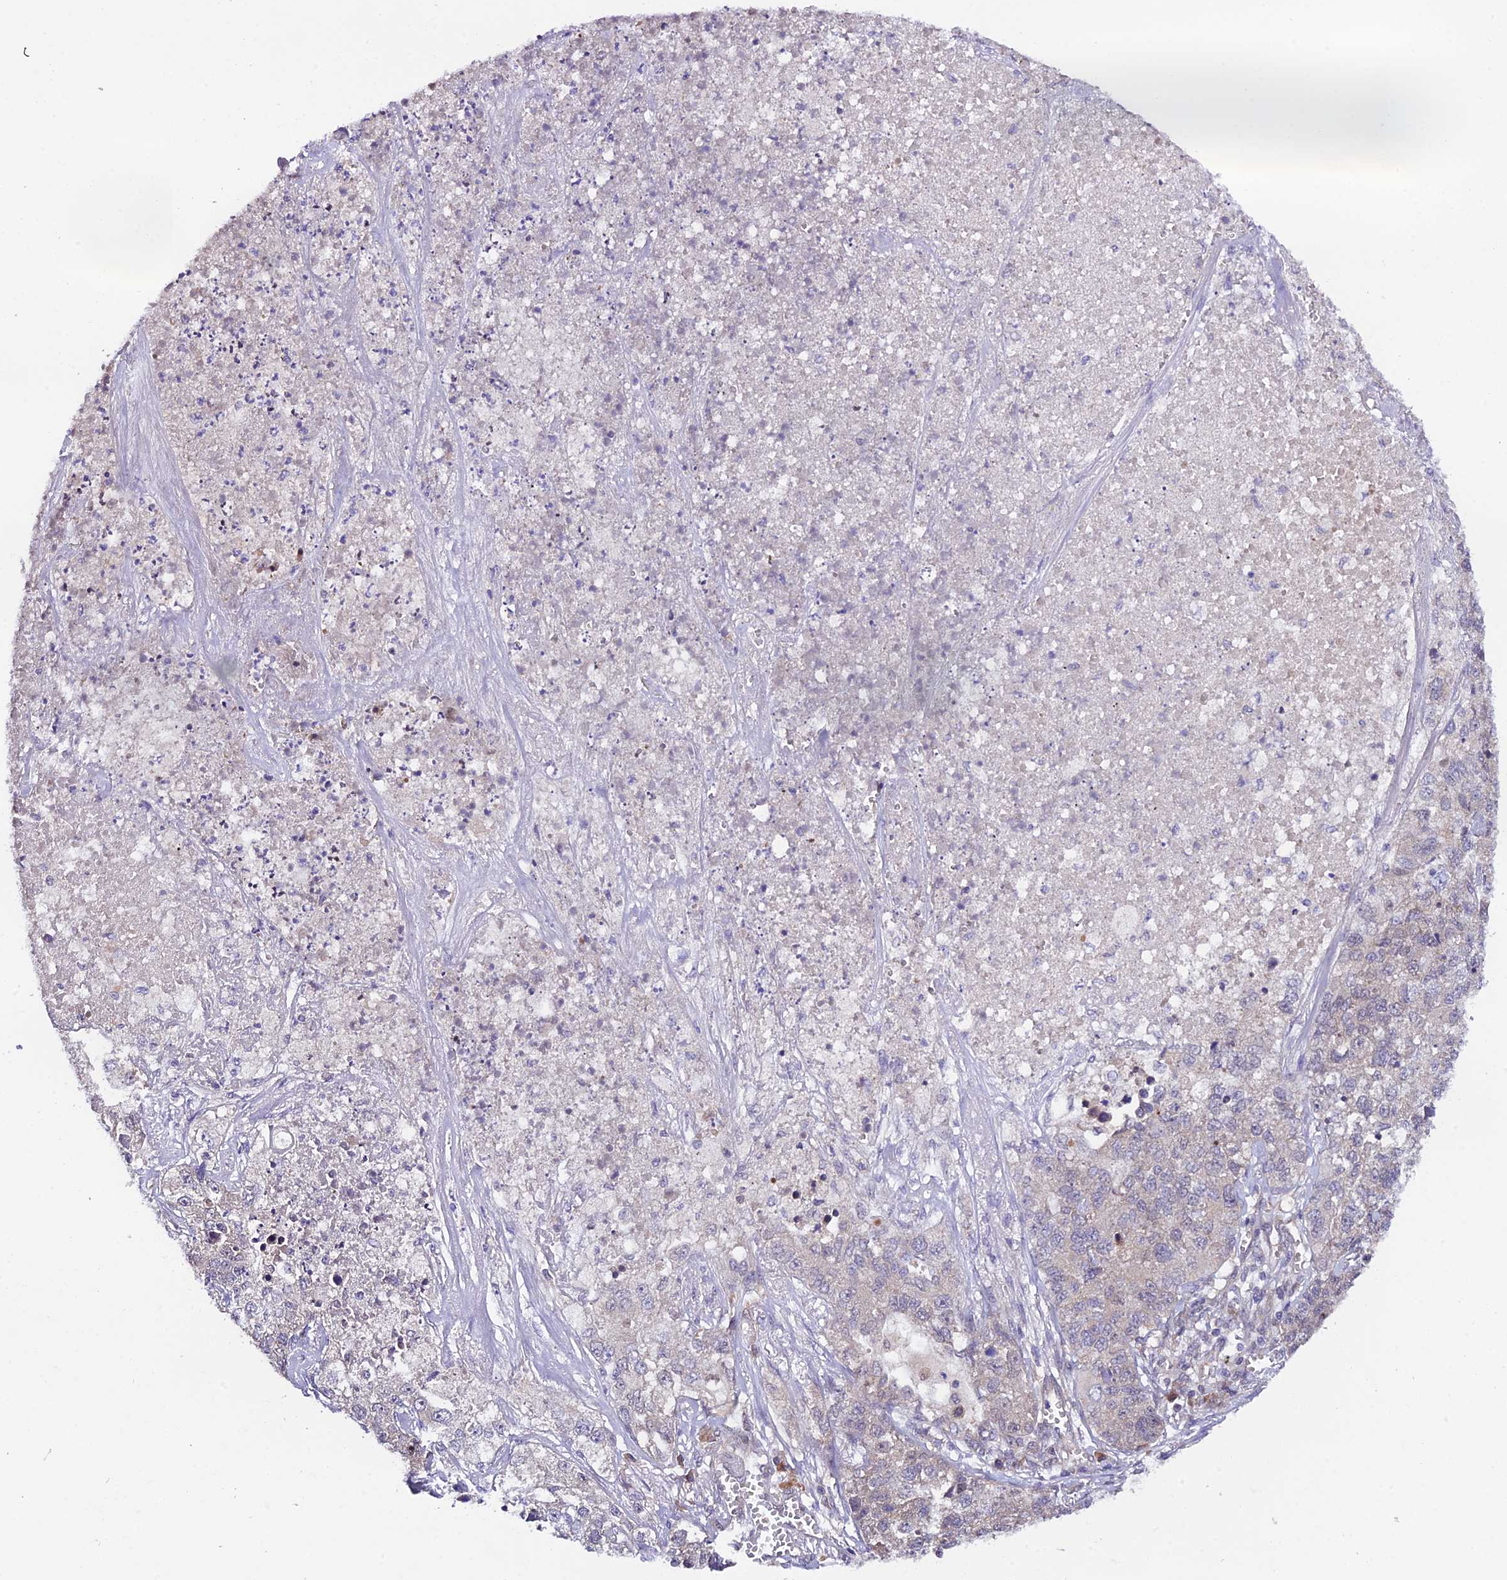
{"staining": {"intensity": "negative", "quantity": "none", "location": "none"}, "tissue": "lung cancer", "cell_type": "Tumor cells", "image_type": "cancer", "snomed": [{"axis": "morphology", "description": "Adenocarcinoma, NOS"}, {"axis": "topography", "description": "Lung"}], "caption": "An immunohistochemistry (IHC) micrograph of lung cancer is shown. There is no staining in tumor cells of lung cancer. (DAB (3,3'-diaminobenzidine) immunohistochemistry (IHC) with hematoxylin counter stain).", "gene": "TRIM40", "patient": {"sex": "male", "age": 49}}